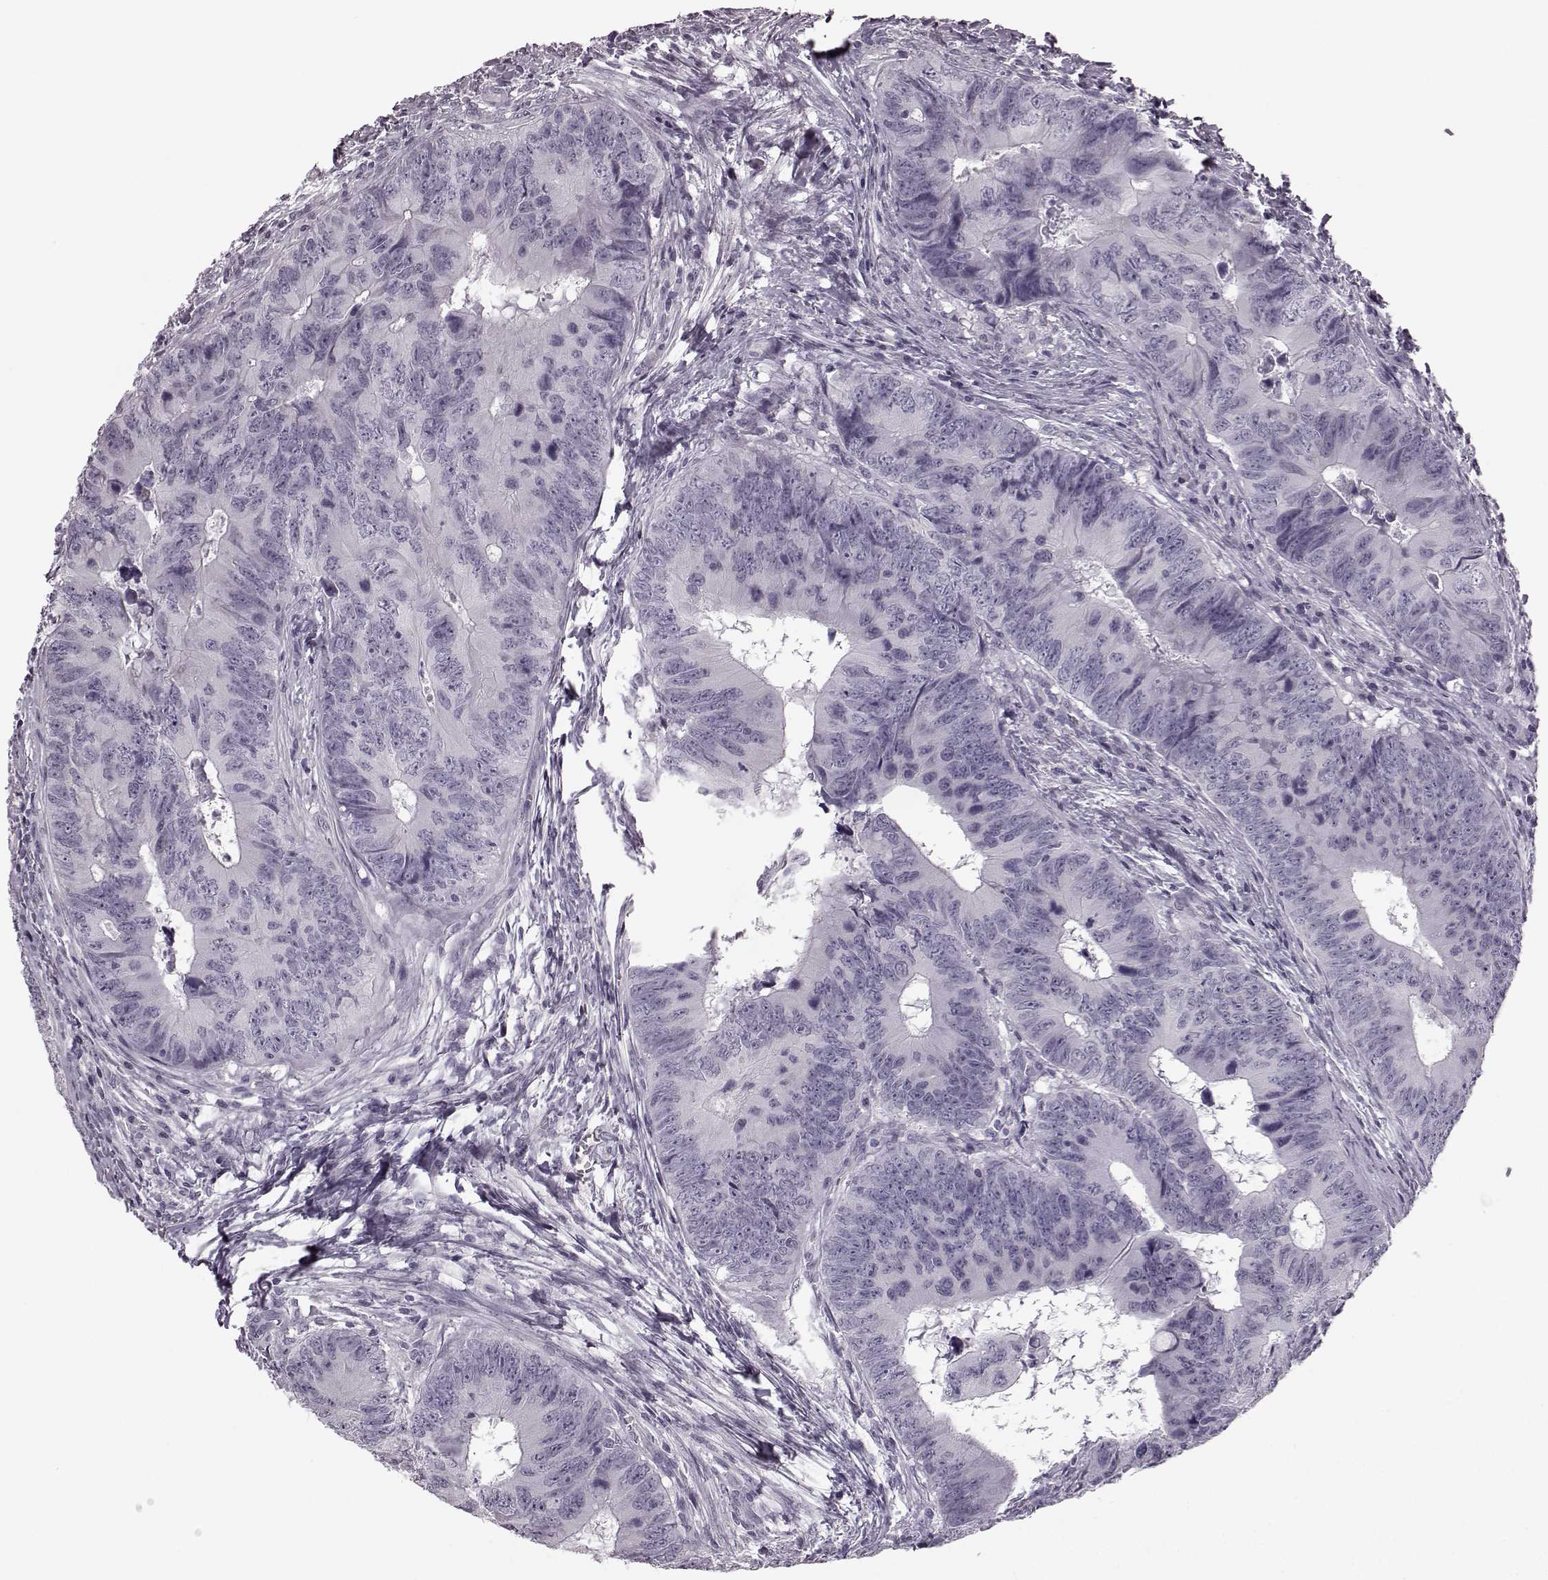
{"staining": {"intensity": "negative", "quantity": "none", "location": "none"}, "tissue": "colorectal cancer", "cell_type": "Tumor cells", "image_type": "cancer", "snomed": [{"axis": "morphology", "description": "Adenocarcinoma, NOS"}, {"axis": "topography", "description": "Colon"}], "caption": "Colorectal adenocarcinoma was stained to show a protein in brown. There is no significant expression in tumor cells.", "gene": "SEMG2", "patient": {"sex": "female", "age": 82}}